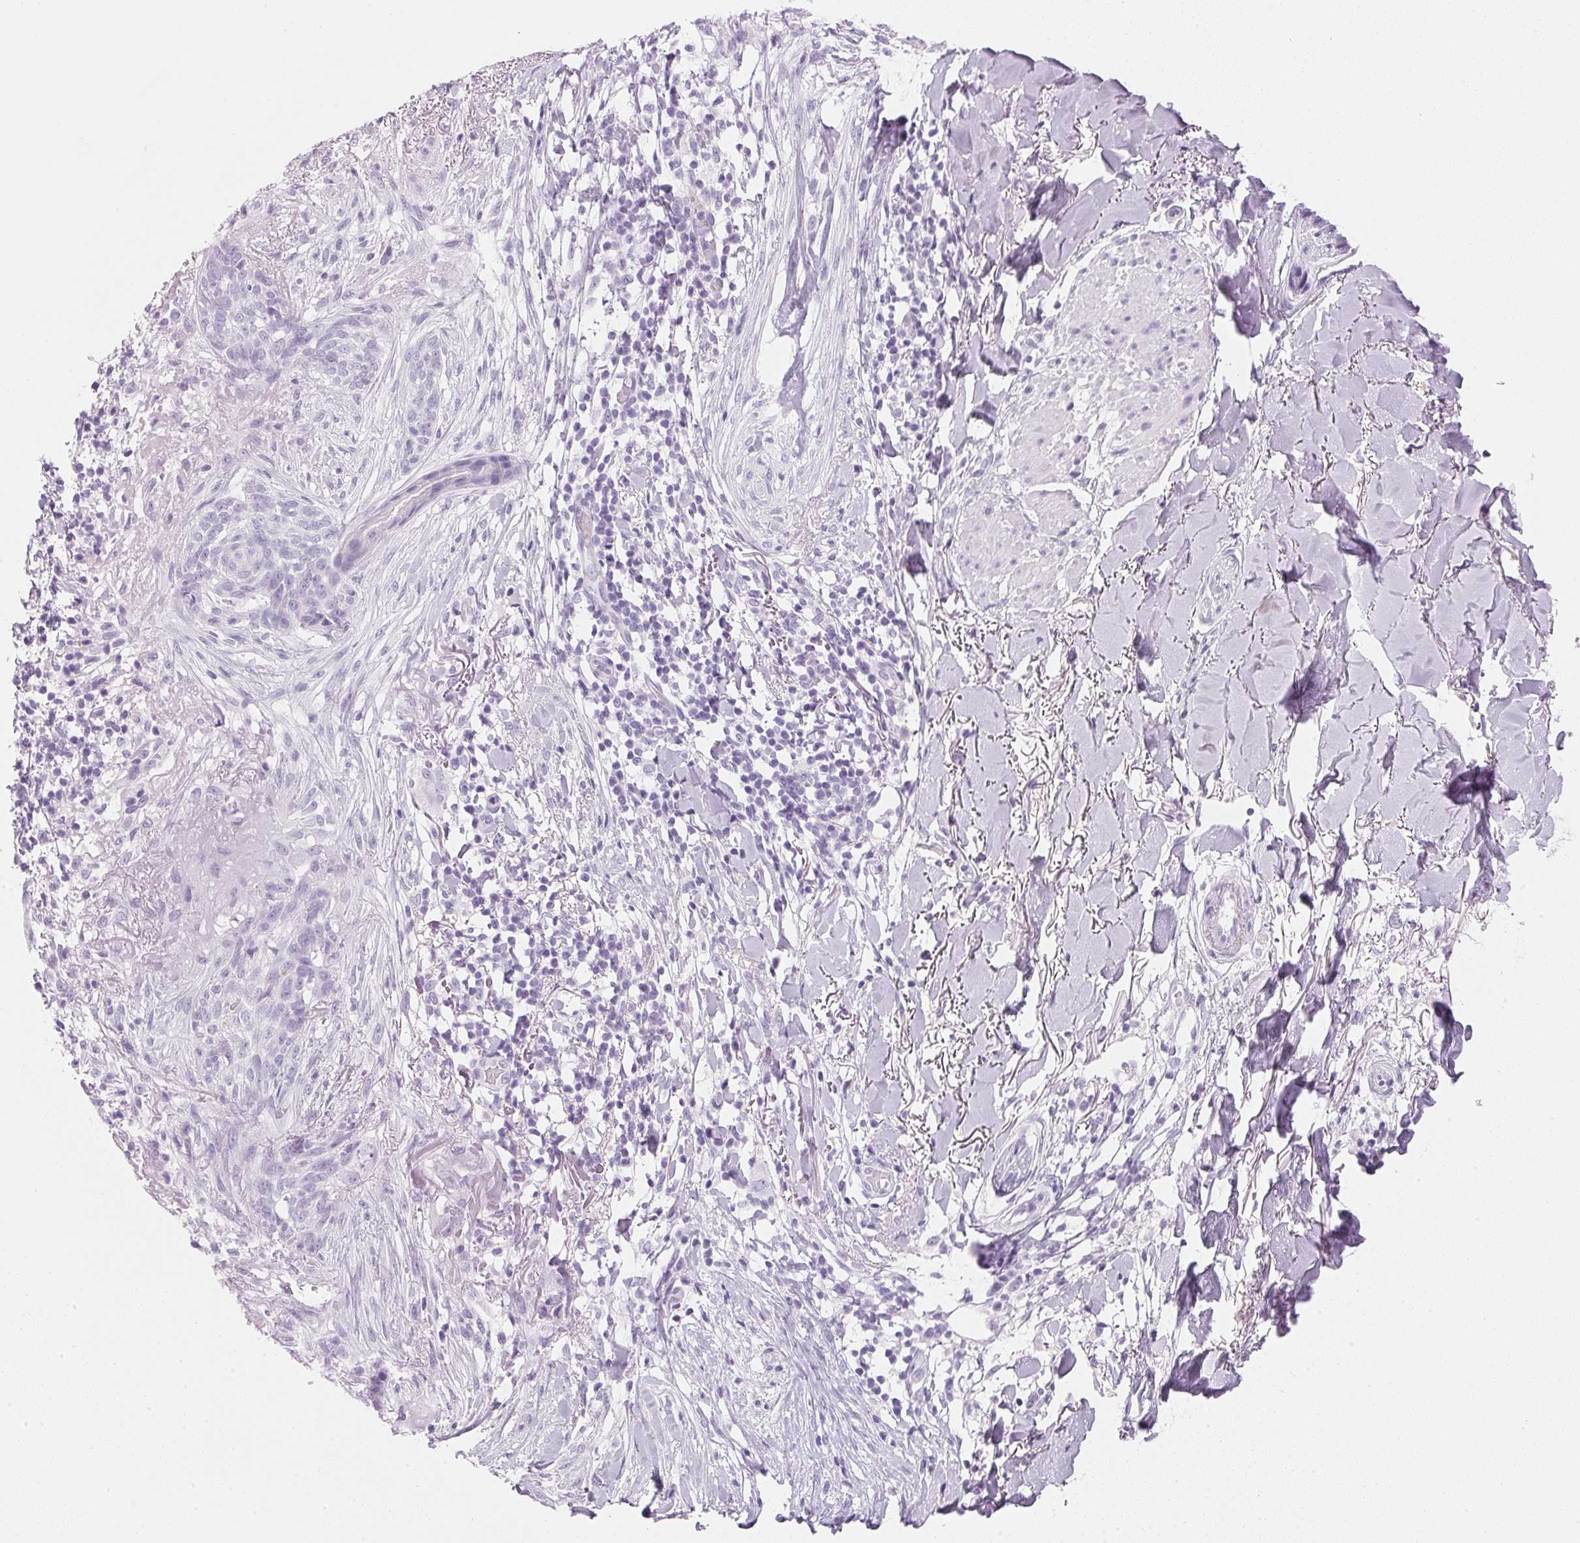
{"staining": {"intensity": "negative", "quantity": "none", "location": "none"}, "tissue": "skin cancer", "cell_type": "Tumor cells", "image_type": "cancer", "snomed": [{"axis": "morphology", "description": "Normal tissue, NOS"}, {"axis": "morphology", "description": "Basal cell carcinoma"}, {"axis": "topography", "description": "Skin"}], "caption": "Image shows no protein positivity in tumor cells of skin cancer (basal cell carcinoma) tissue. The staining was performed using DAB (3,3'-diaminobenzidine) to visualize the protein expression in brown, while the nuclei were stained in blue with hematoxylin (Magnification: 20x).", "gene": "IGFBP1", "patient": {"sex": "male", "age": 84}}